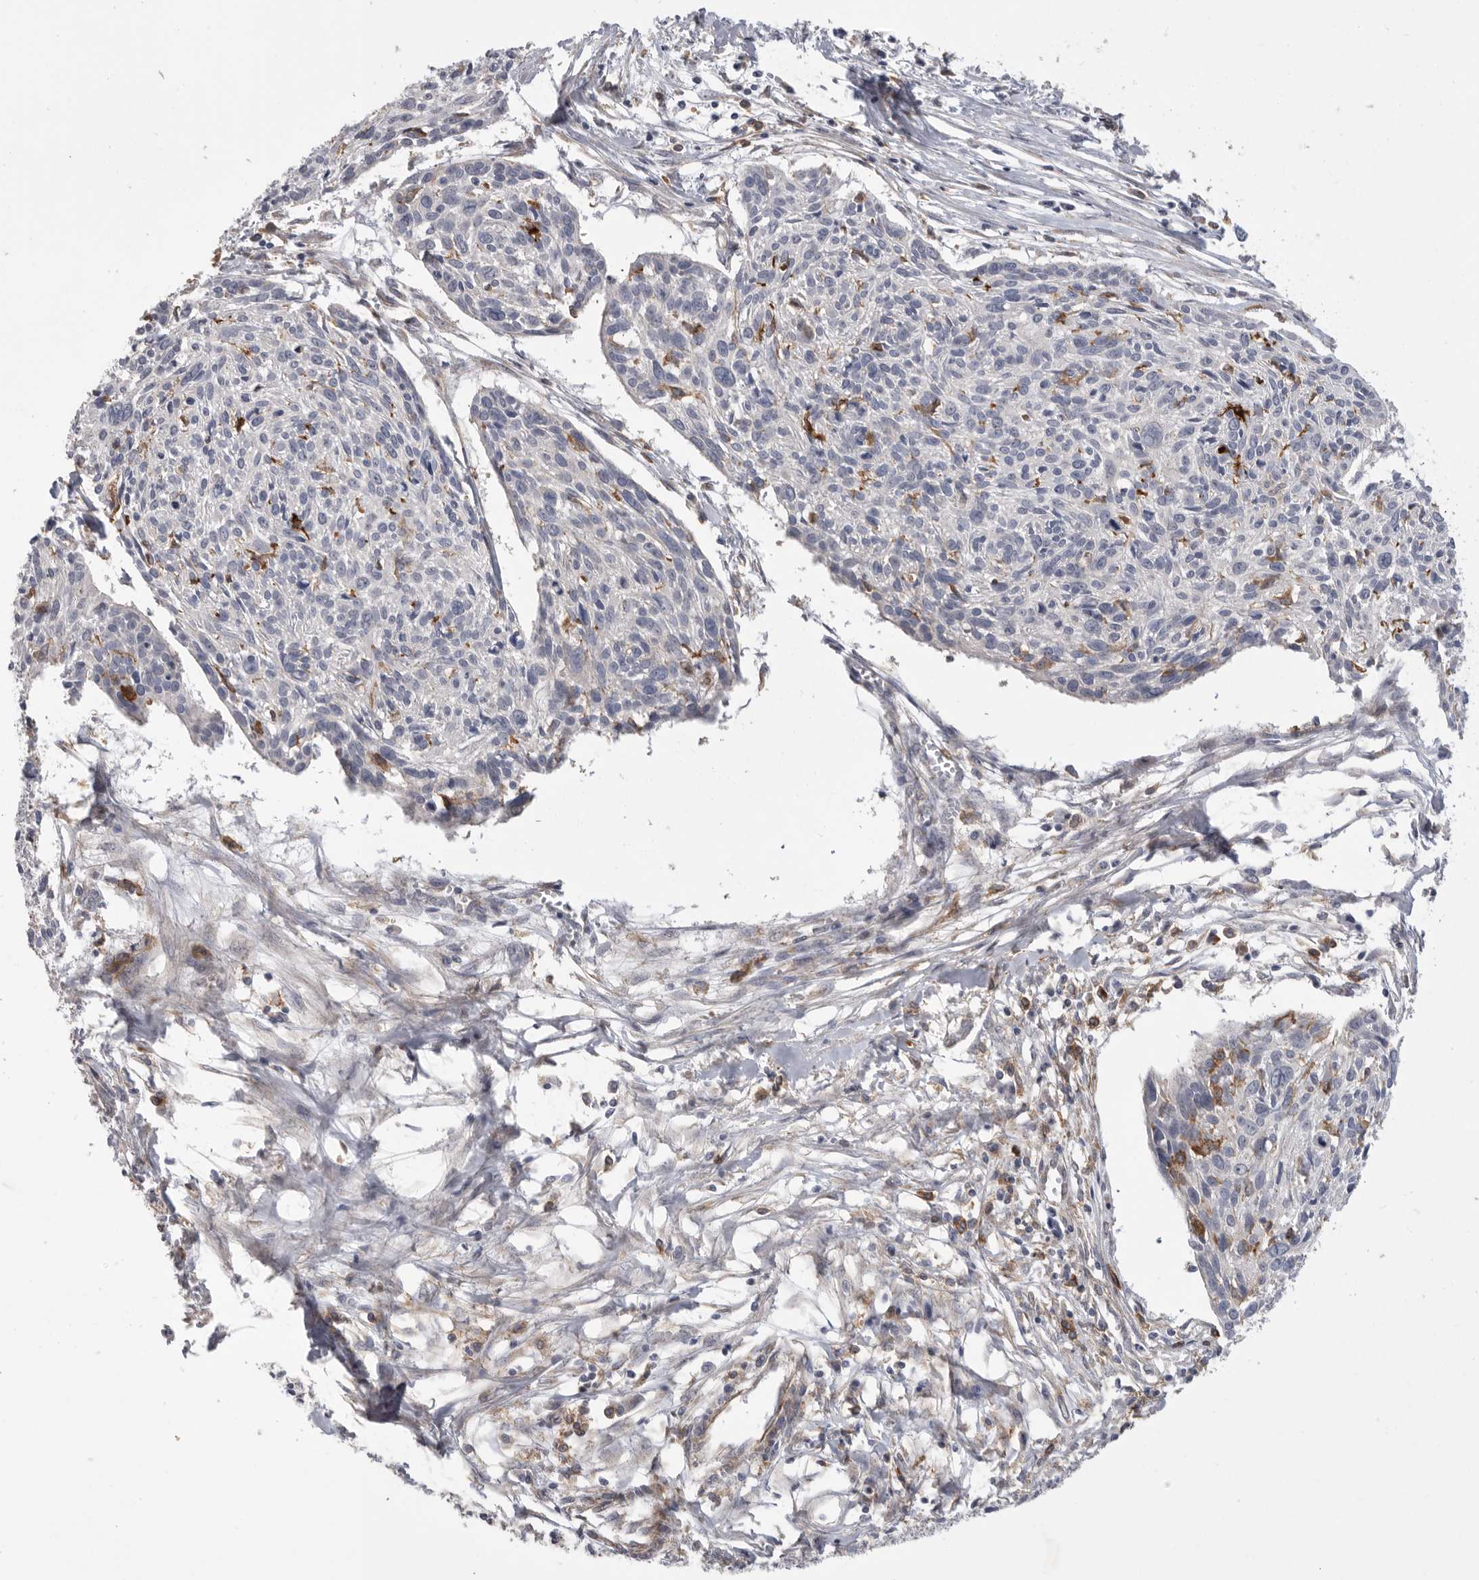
{"staining": {"intensity": "negative", "quantity": "none", "location": "none"}, "tissue": "cervical cancer", "cell_type": "Tumor cells", "image_type": "cancer", "snomed": [{"axis": "morphology", "description": "Squamous cell carcinoma, NOS"}, {"axis": "topography", "description": "Cervix"}], "caption": "Tumor cells show no significant protein positivity in cervical cancer (squamous cell carcinoma).", "gene": "SIGLEC10", "patient": {"sex": "female", "age": 51}}